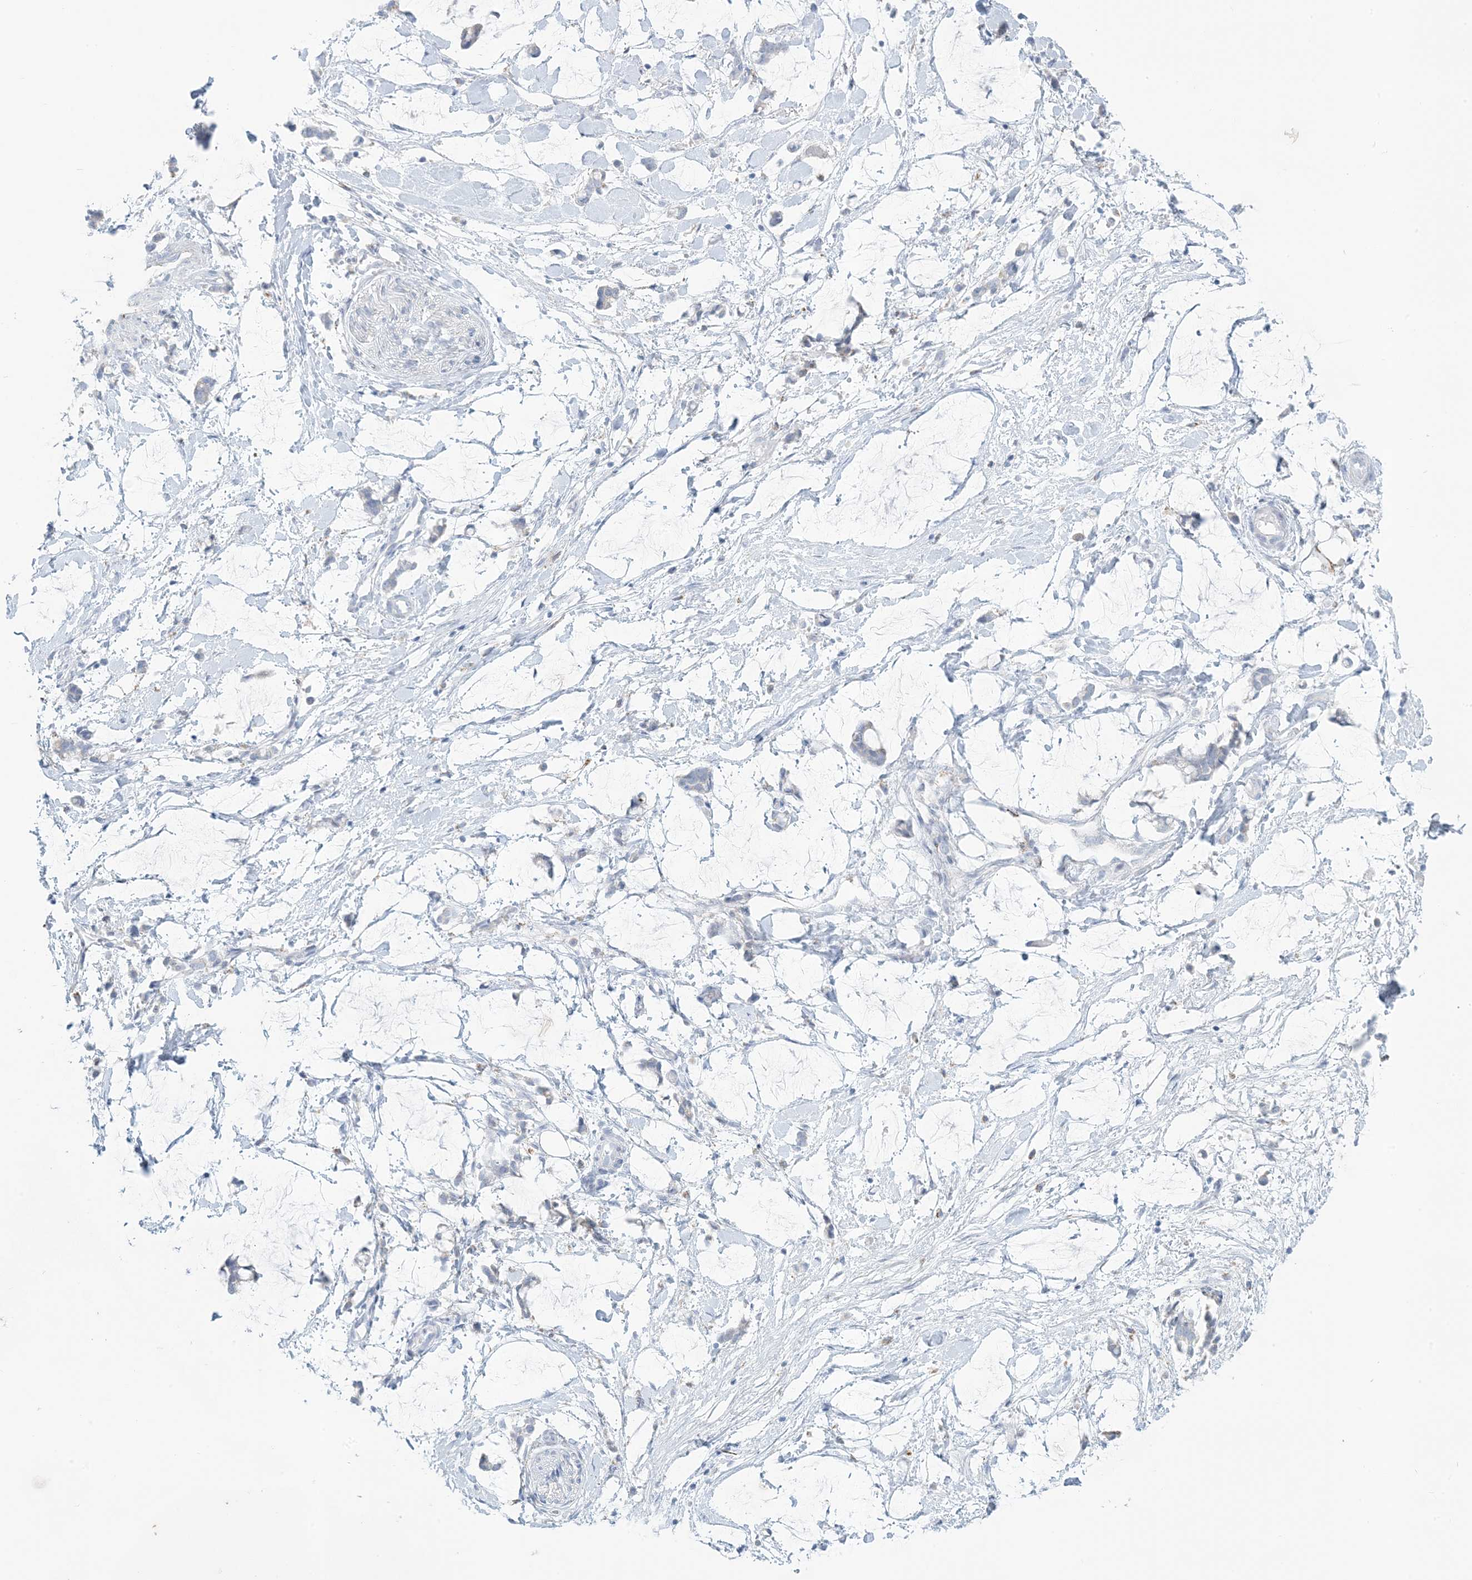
{"staining": {"intensity": "moderate", "quantity": "<25%", "location": "cytoplasmic/membranous"}, "tissue": "adipose tissue", "cell_type": "Adipocytes", "image_type": "normal", "snomed": [{"axis": "morphology", "description": "Normal tissue, NOS"}, {"axis": "morphology", "description": "Adenocarcinoma, NOS"}, {"axis": "topography", "description": "Colon"}, {"axis": "topography", "description": "Peripheral nerve tissue"}], "caption": "The image exhibits a brown stain indicating the presence of a protein in the cytoplasmic/membranous of adipocytes in adipose tissue. Immunohistochemistry stains the protein of interest in brown and the nuclei are stained blue.", "gene": "ZDHHC4", "patient": {"sex": "male", "age": 14}}